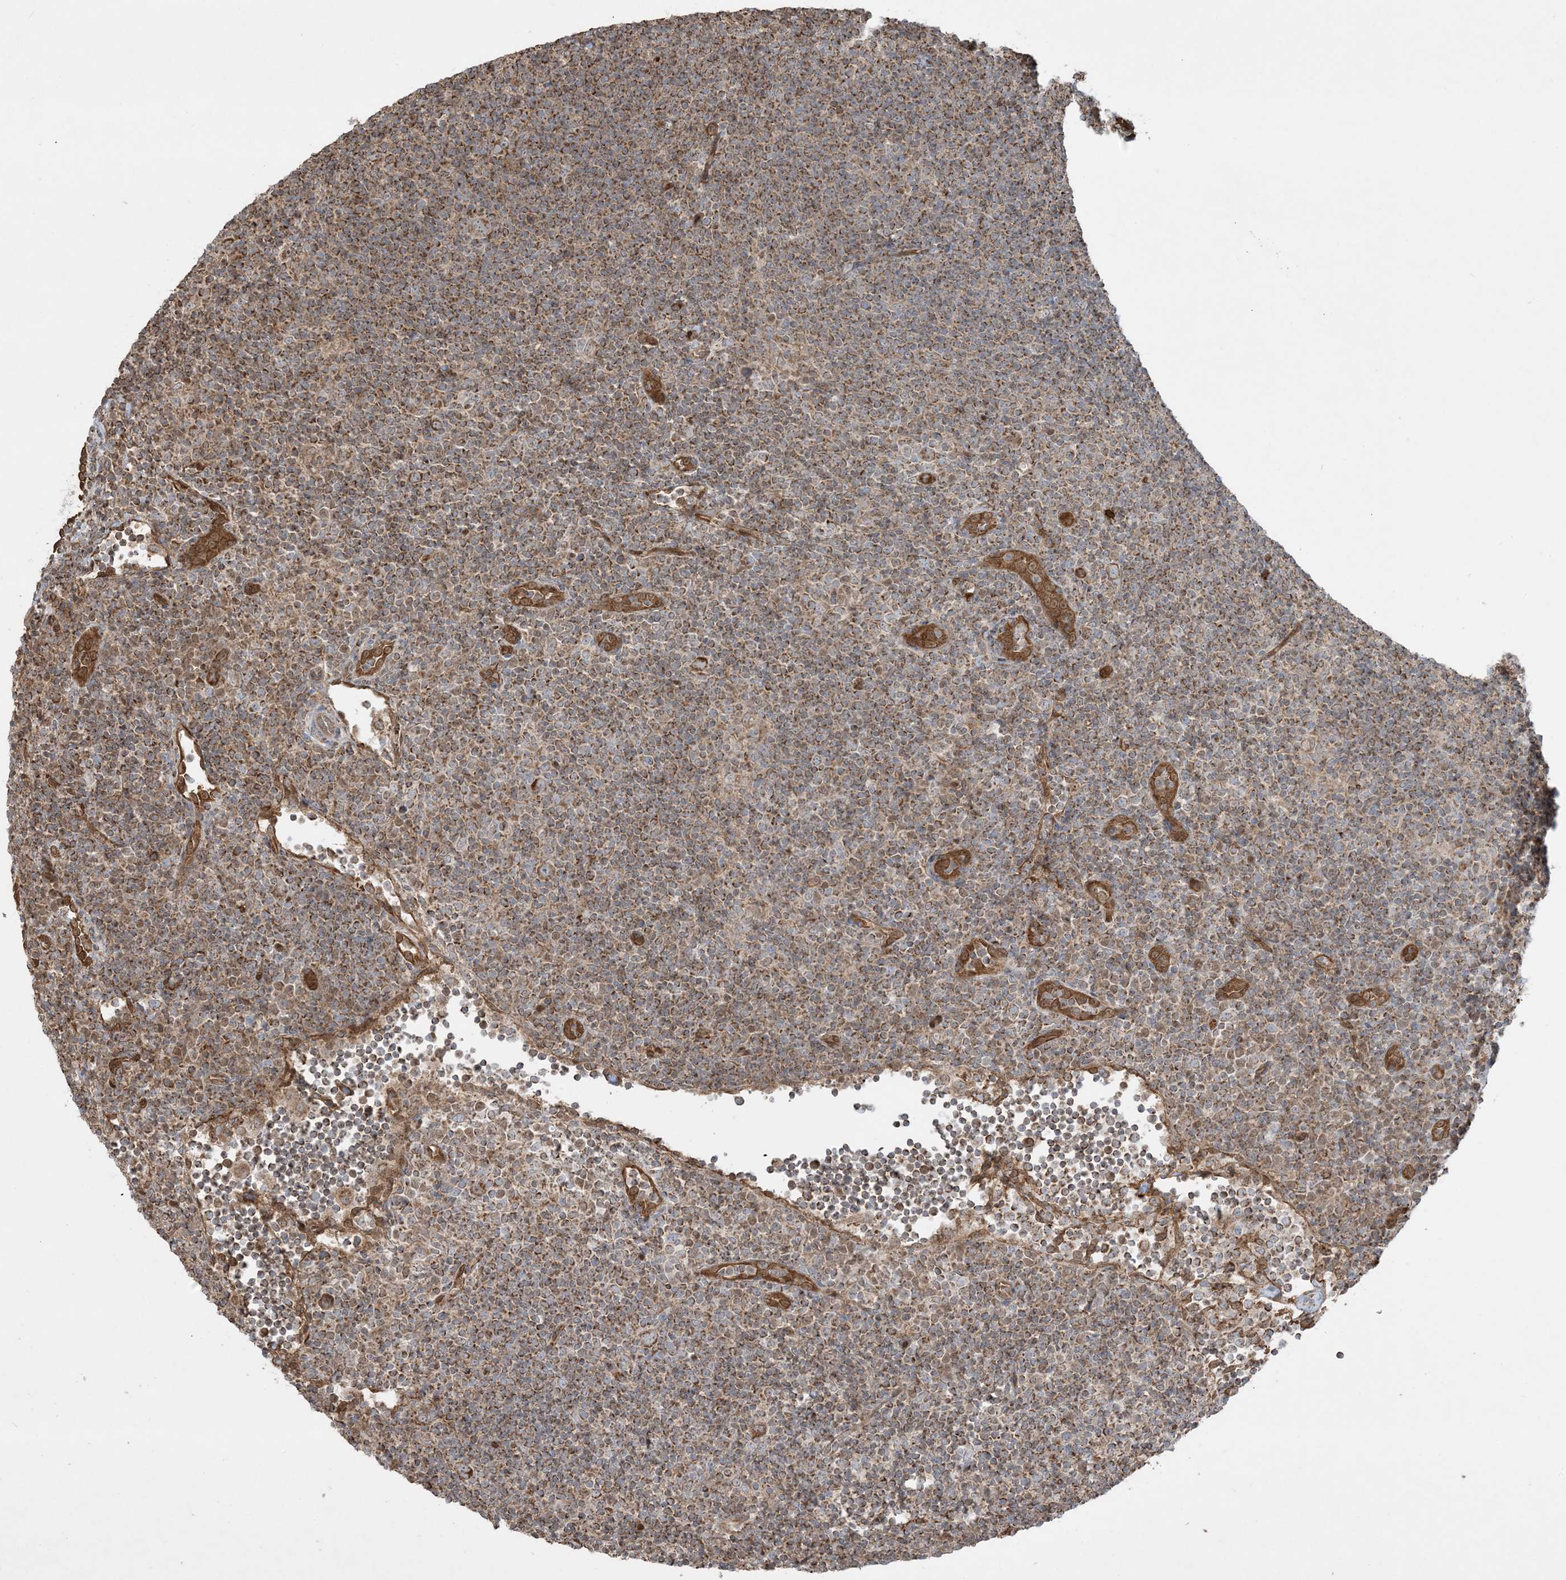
{"staining": {"intensity": "moderate", "quantity": ">75%", "location": "cytoplasmic/membranous"}, "tissue": "lymphoma", "cell_type": "Tumor cells", "image_type": "cancer", "snomed": [{"axis": "morphology", "description": "Hodgkin's disease, NOS"}, {"axis": "topography", "description": "Lymph node"}], "caption": "Lymphoma stained for a protein reveals moderate cytoplasmic/membranous positivity in tumor cells.", "gene": "PPM1F", "patient": {"sex": "female", "age": 57}}